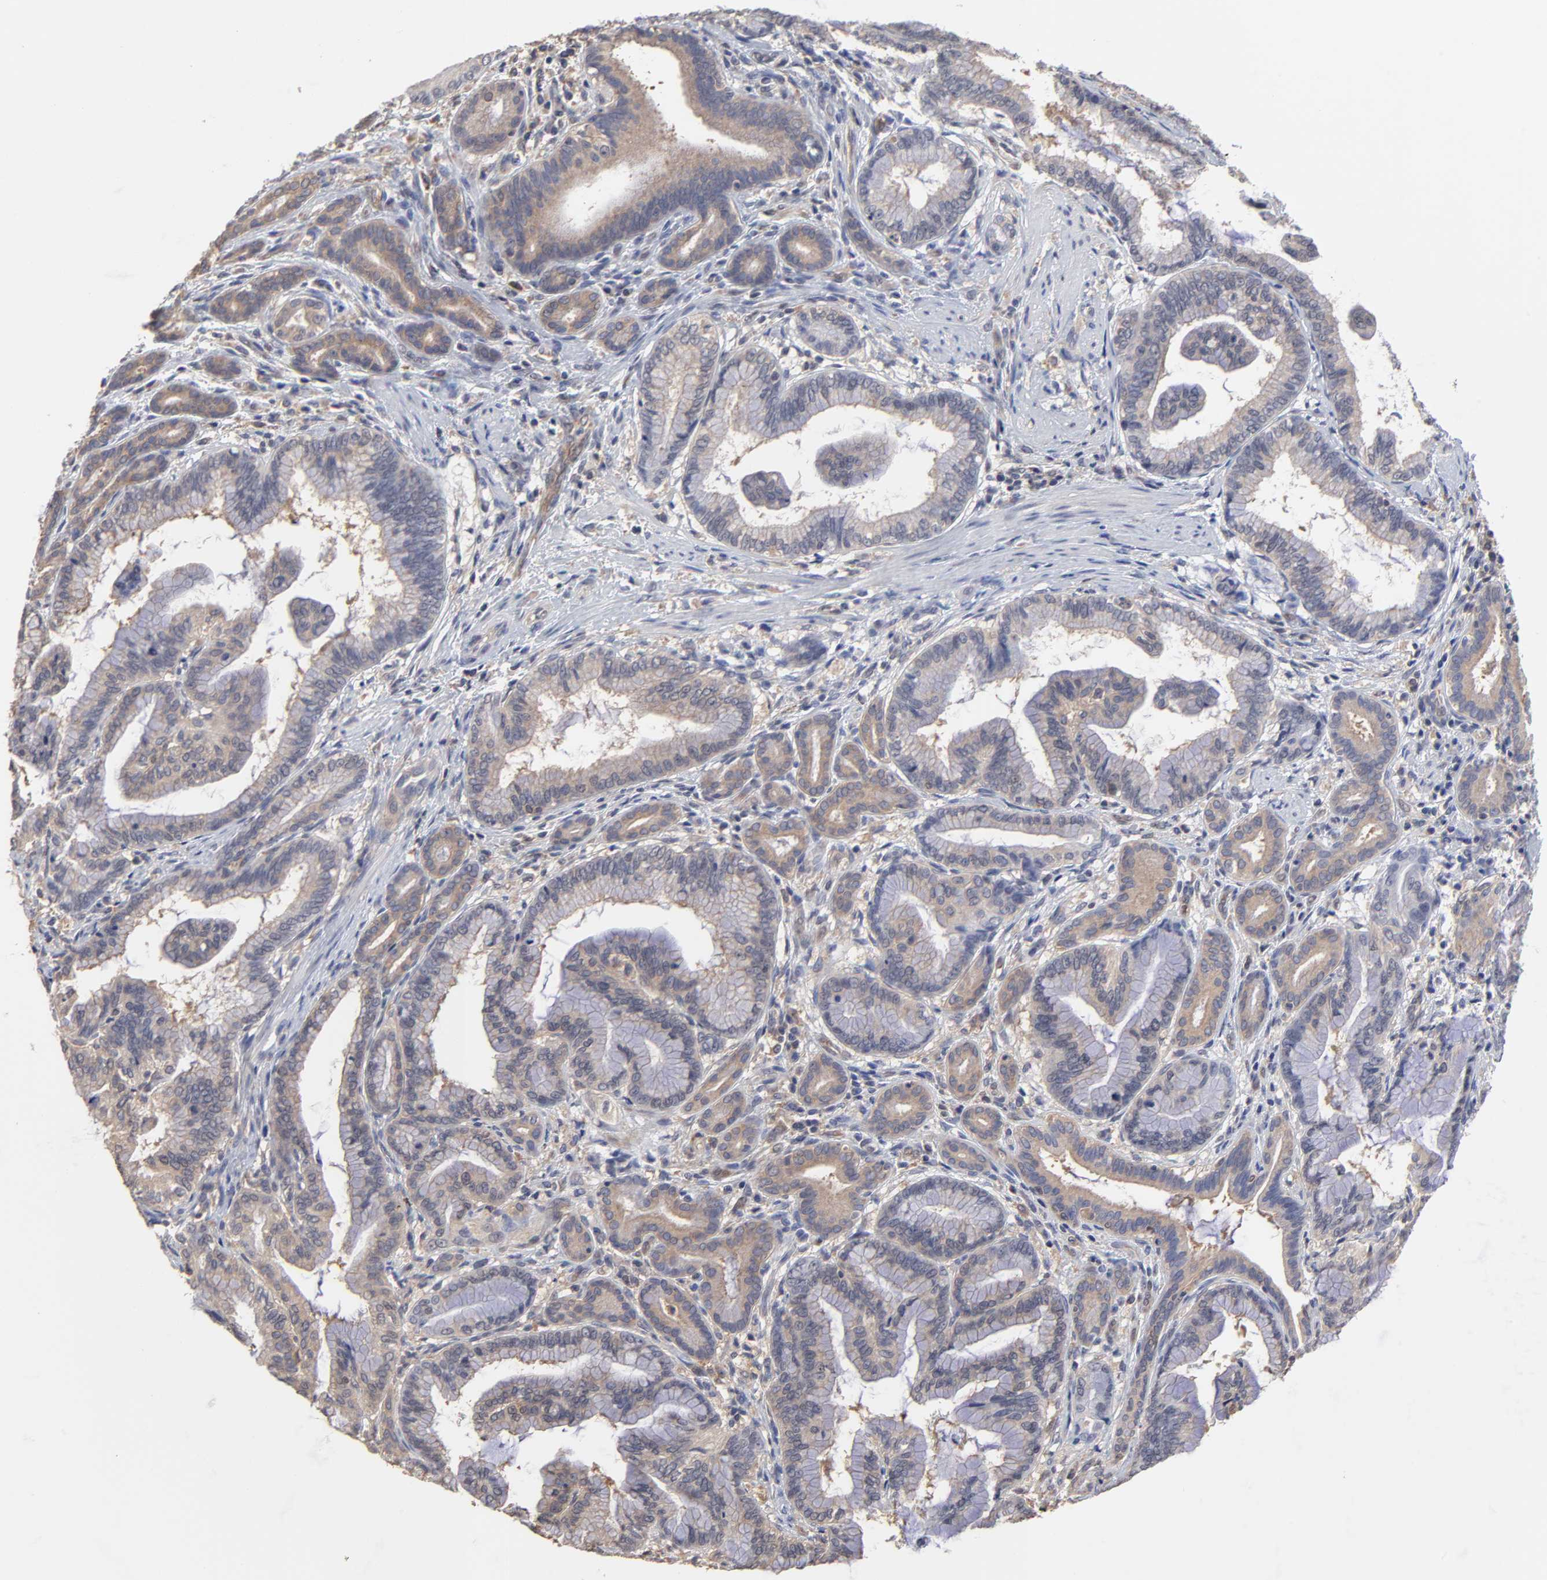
{"staining": {"intensity": "weak", "quantity": "<25%", "location": "cytoplasmic/membranous"}, "tissue": "pancreatic cancer", "cell_type": "Tumor cells", "image_type": "cancer", "snomed": [{"axis": "morphology", "description": "Adenocarcinoma, NOS"}, {"axis": "topography", "description": "Pancreas"}], "caption": "Histopathology image shows no protein staining in tumor cells of pancreatic cancer (adenocarcinoma) tissue.", "gene": "CCT2", "patient": {"sex": "female", "age": 64}}